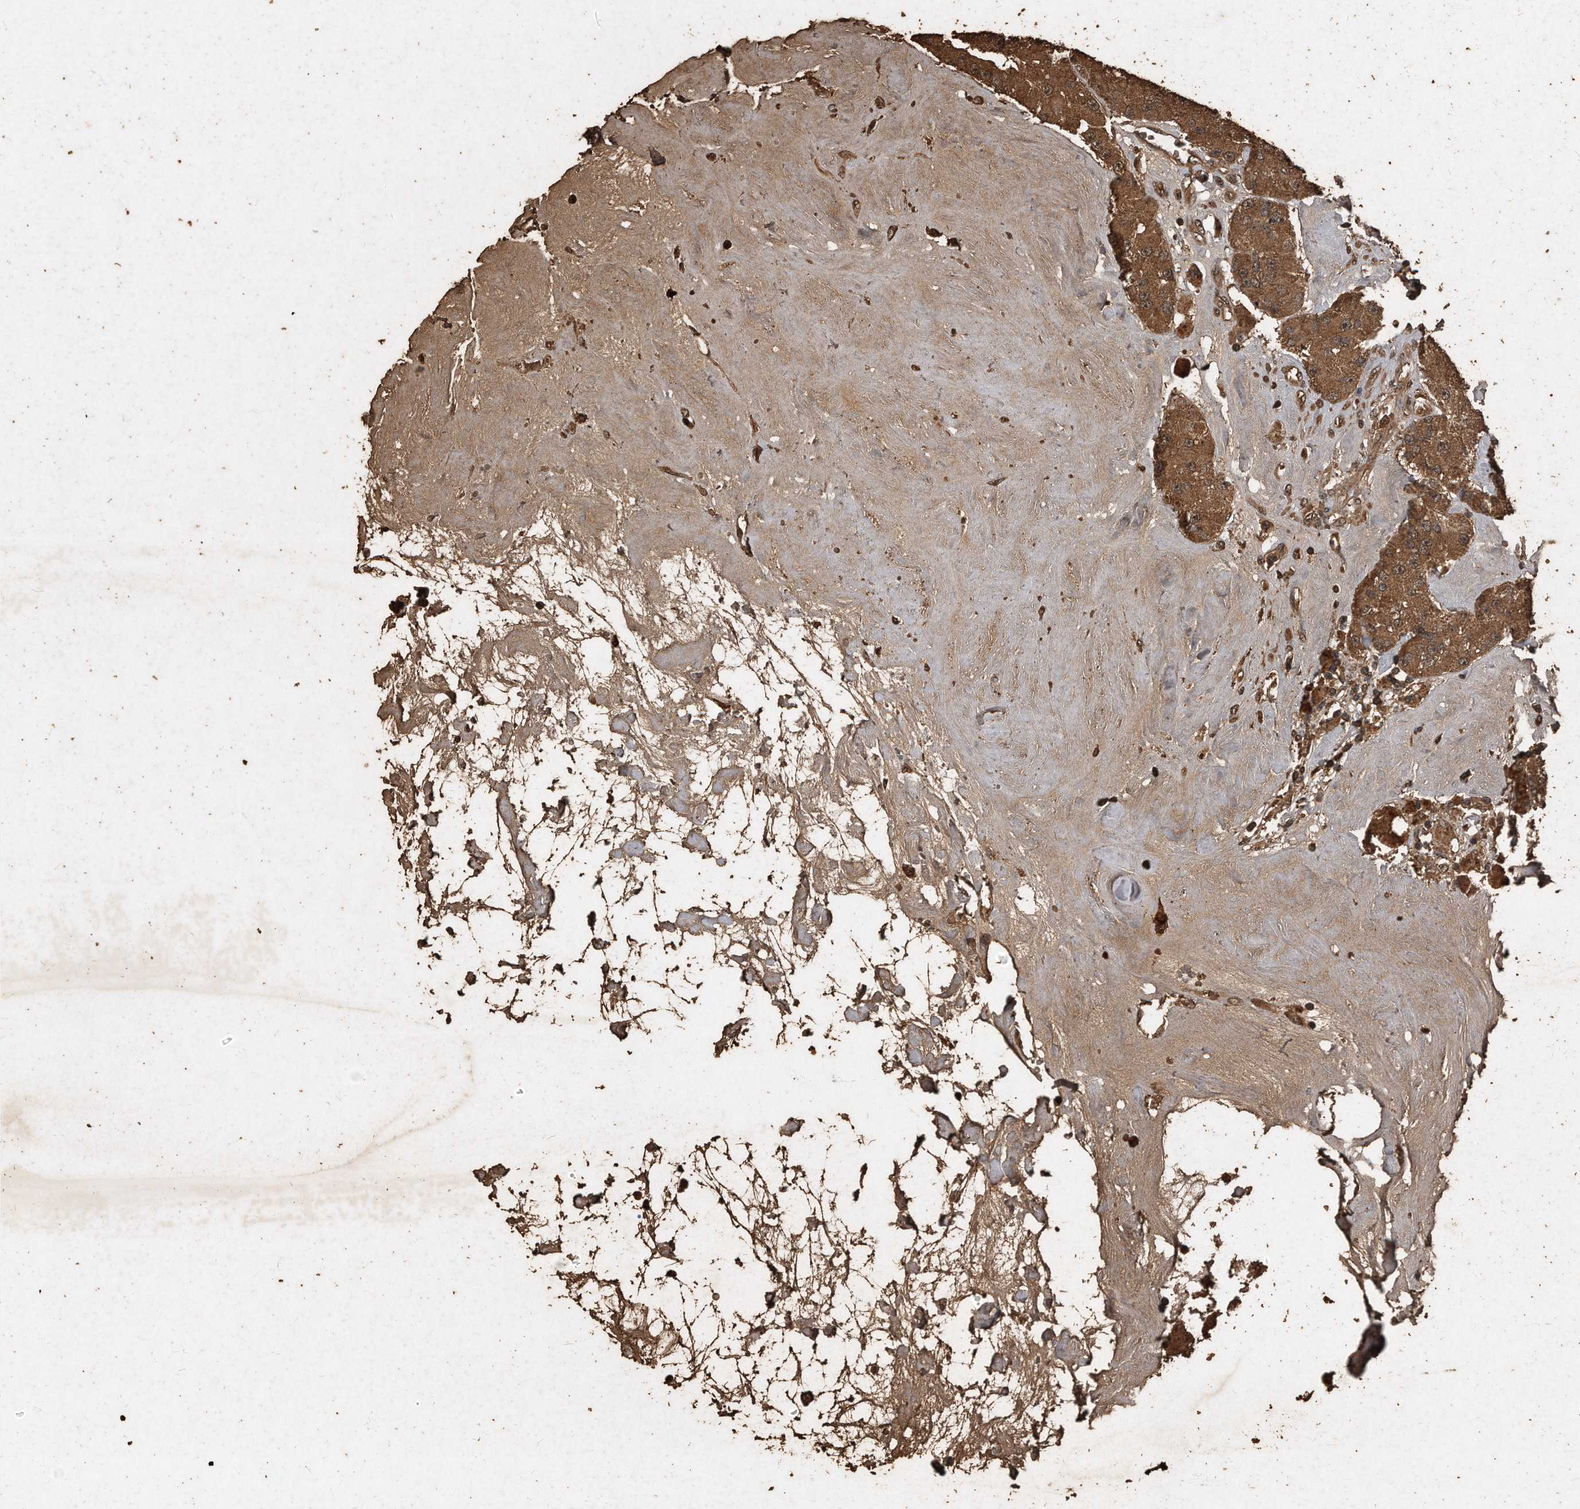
{"staining": {"intensity": "strong", "quantity": ">75%", "location": "cytoplasmic/membranous"}, "tissue": "carcinoid", "cell_type": "Tumor cells", "image_type": "cancer", "snomed": [{"axis": "morphology", "description": "Carcinoid, malignant, NOS"}, {"axis": "topography", "description": "Pancreas"}], "caption": "This is an image of IHC staining of carcinoid (malignant), which shows strong positivity in the cytoplasmic/membranous of tumor cells.", "gene": "CFLAR", "patient": {"sex": "male", "age": 41}}